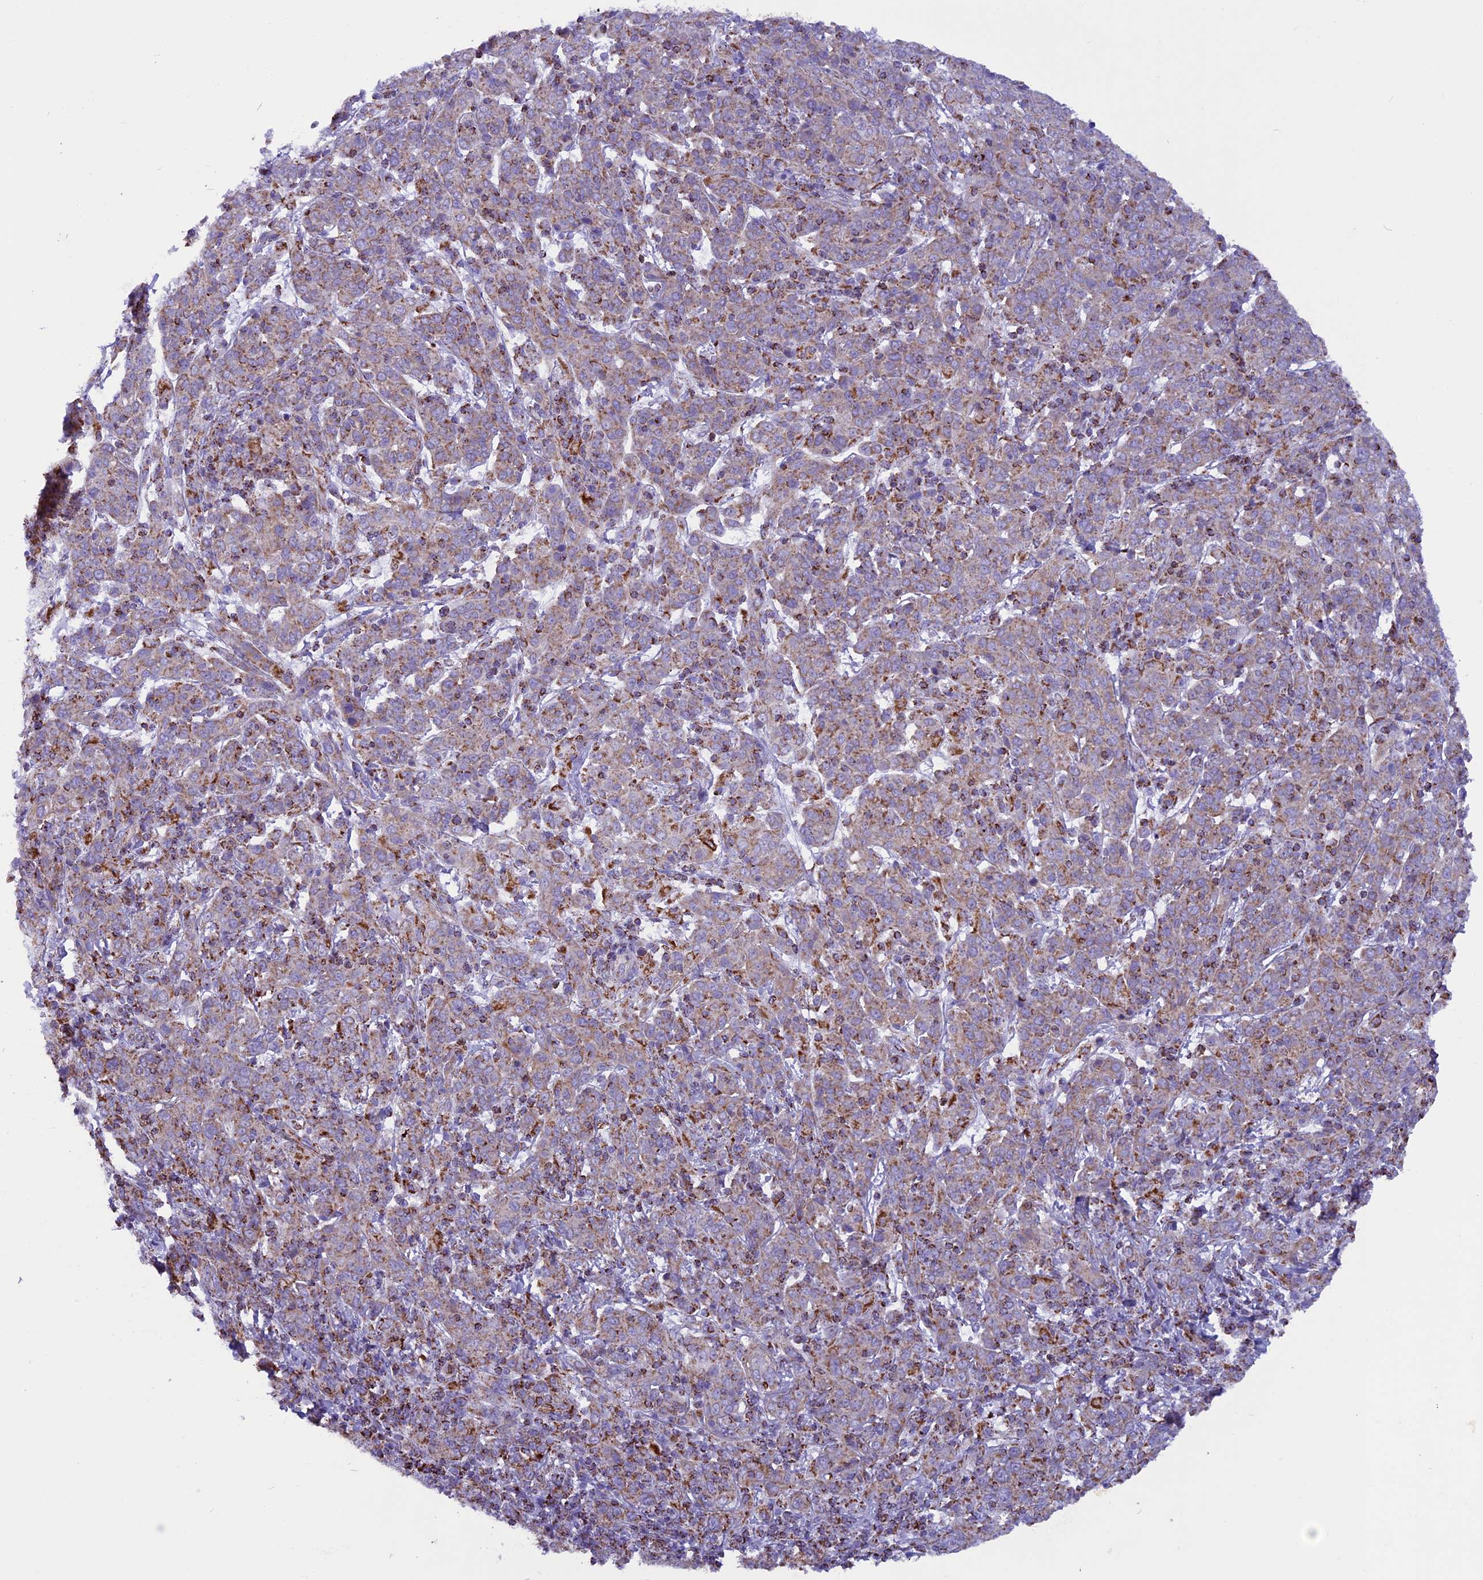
{"staining": {"intensity": "weak", "quantity": "<25%", "location": "cytoplasmic/membranous"}, "tissue": "cervical cancer", "cell_type": "Tumor cells", "image_type": "cancer", "snomed": [{"axis": "morphology", "description": "Squamous cell carcinoma, NOS"}, {"axis": "topography", "description": "Cervix"}], "caption": "Tumor cells are negative for brown protein staining in cervical squamous cell carcinoma.", "gene": "ICA1L", "patient": {"sex": "female", "age": 67}}